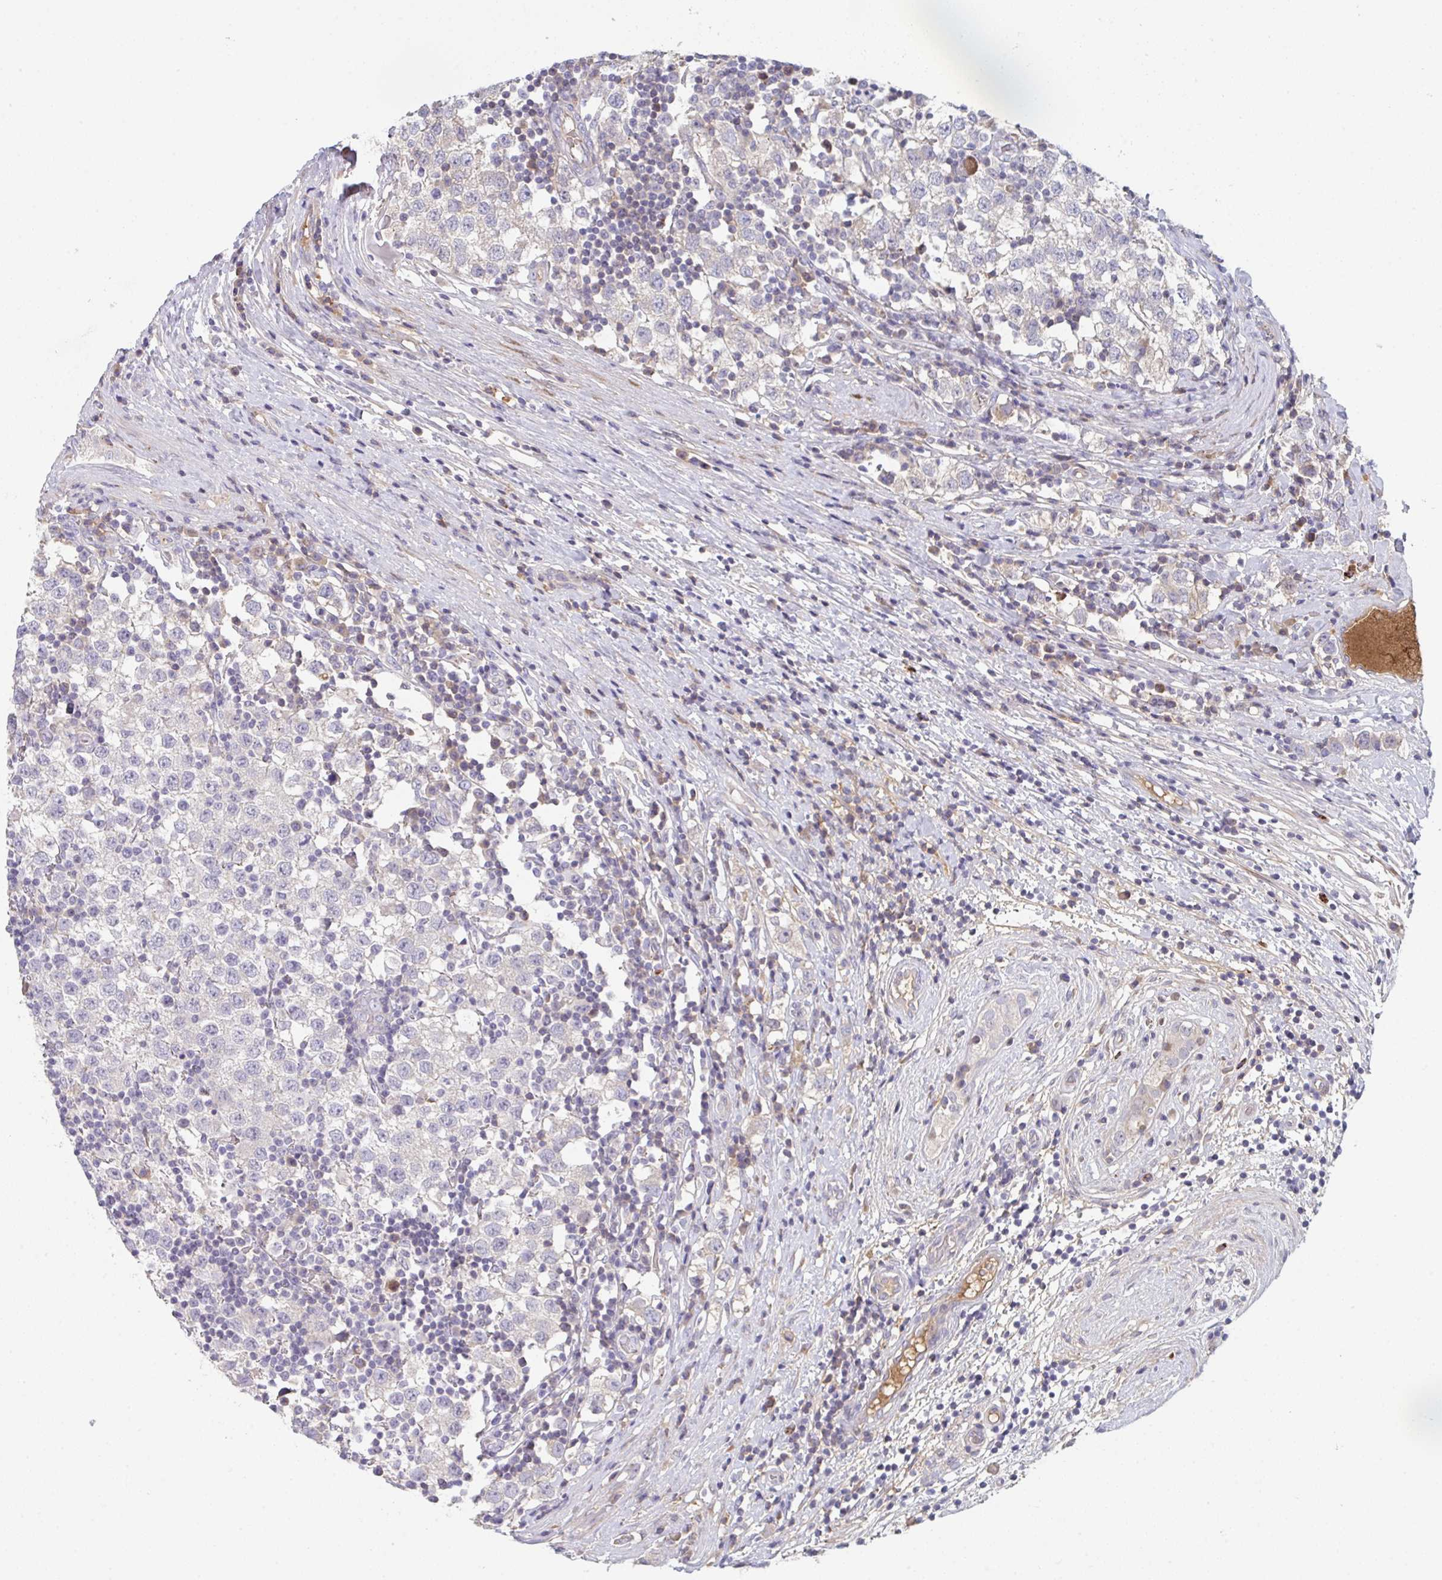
{"staining": {"intensity": "negative", "quantity": "none", "location": "none"}, "tissue": "testis cancer", "cell_type": "Tumor cells", "image_type": "cancer", "snomed": [{"axis": "morphology", "description": "Seminoma, NOS"}, {"axis": "topography", "description": "Testis"}], "caption": "Testis cancer was stained to show a protein in brown. There is no significant staining in tumor cells.", "gene": "HGFAC", "patient": {"sex": "male", "age": 34}}